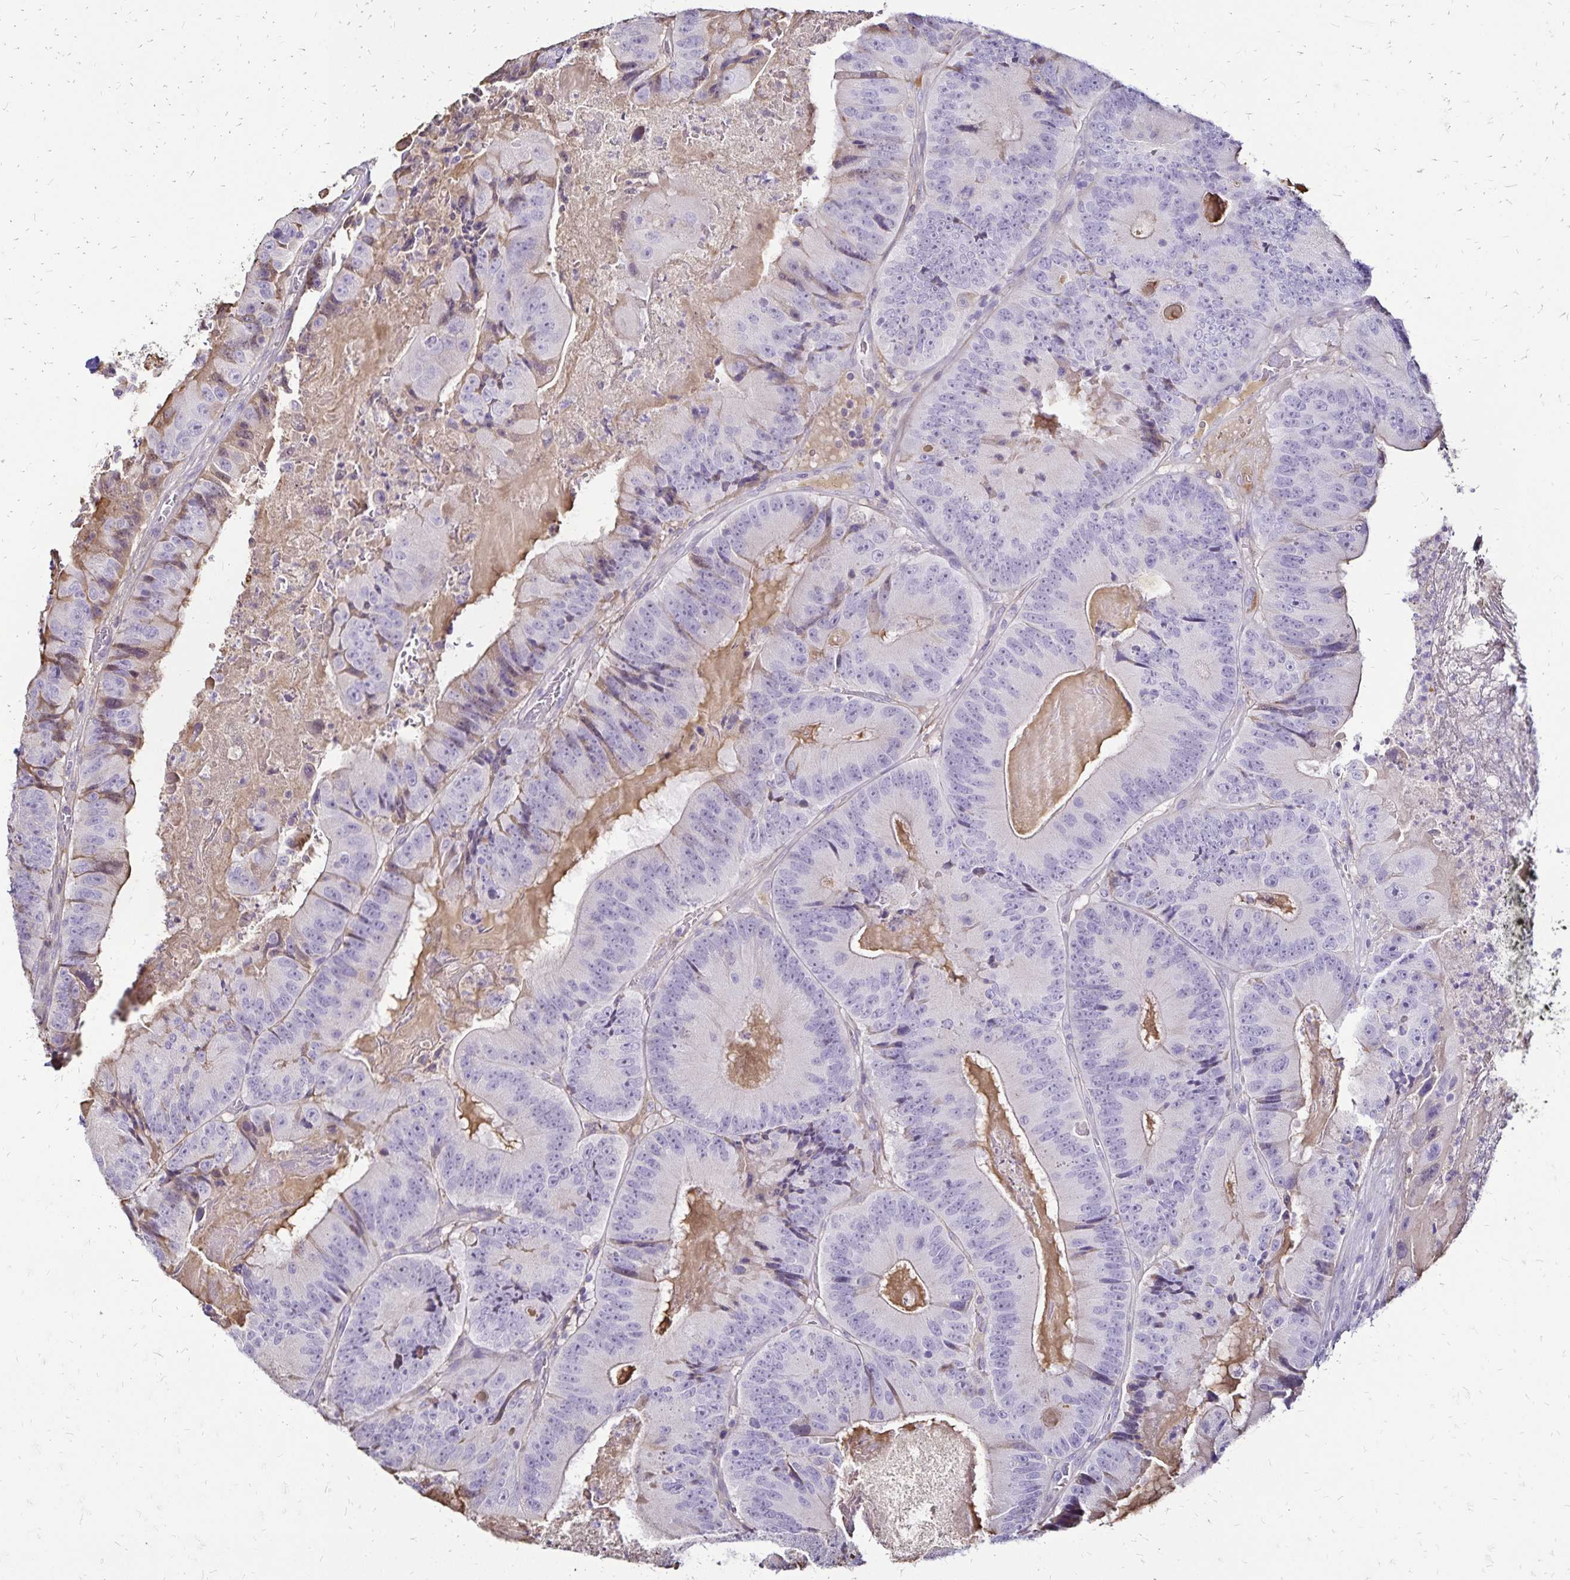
{"staining": {"intensity": "negative", "quantity": "none", "location": "none"}, "tissue": "colorectal cancer", "cell_type": "Tumor cells", "image_type": "cancer", "snomed": [{"axis": "morphology", "description": "Adenocarcinoma, NOS"}, {"axis": "topography", "description": "Colon"}], "caption": "DAB (3,3'-diaminobenzidine) immunohistochemical staining of human colorectal cancer (adenocarcinoma) exhibits no significant positivity in tumor cells.", "gene": "KISS1", "patient": {"sex": "female", "age": 86}}